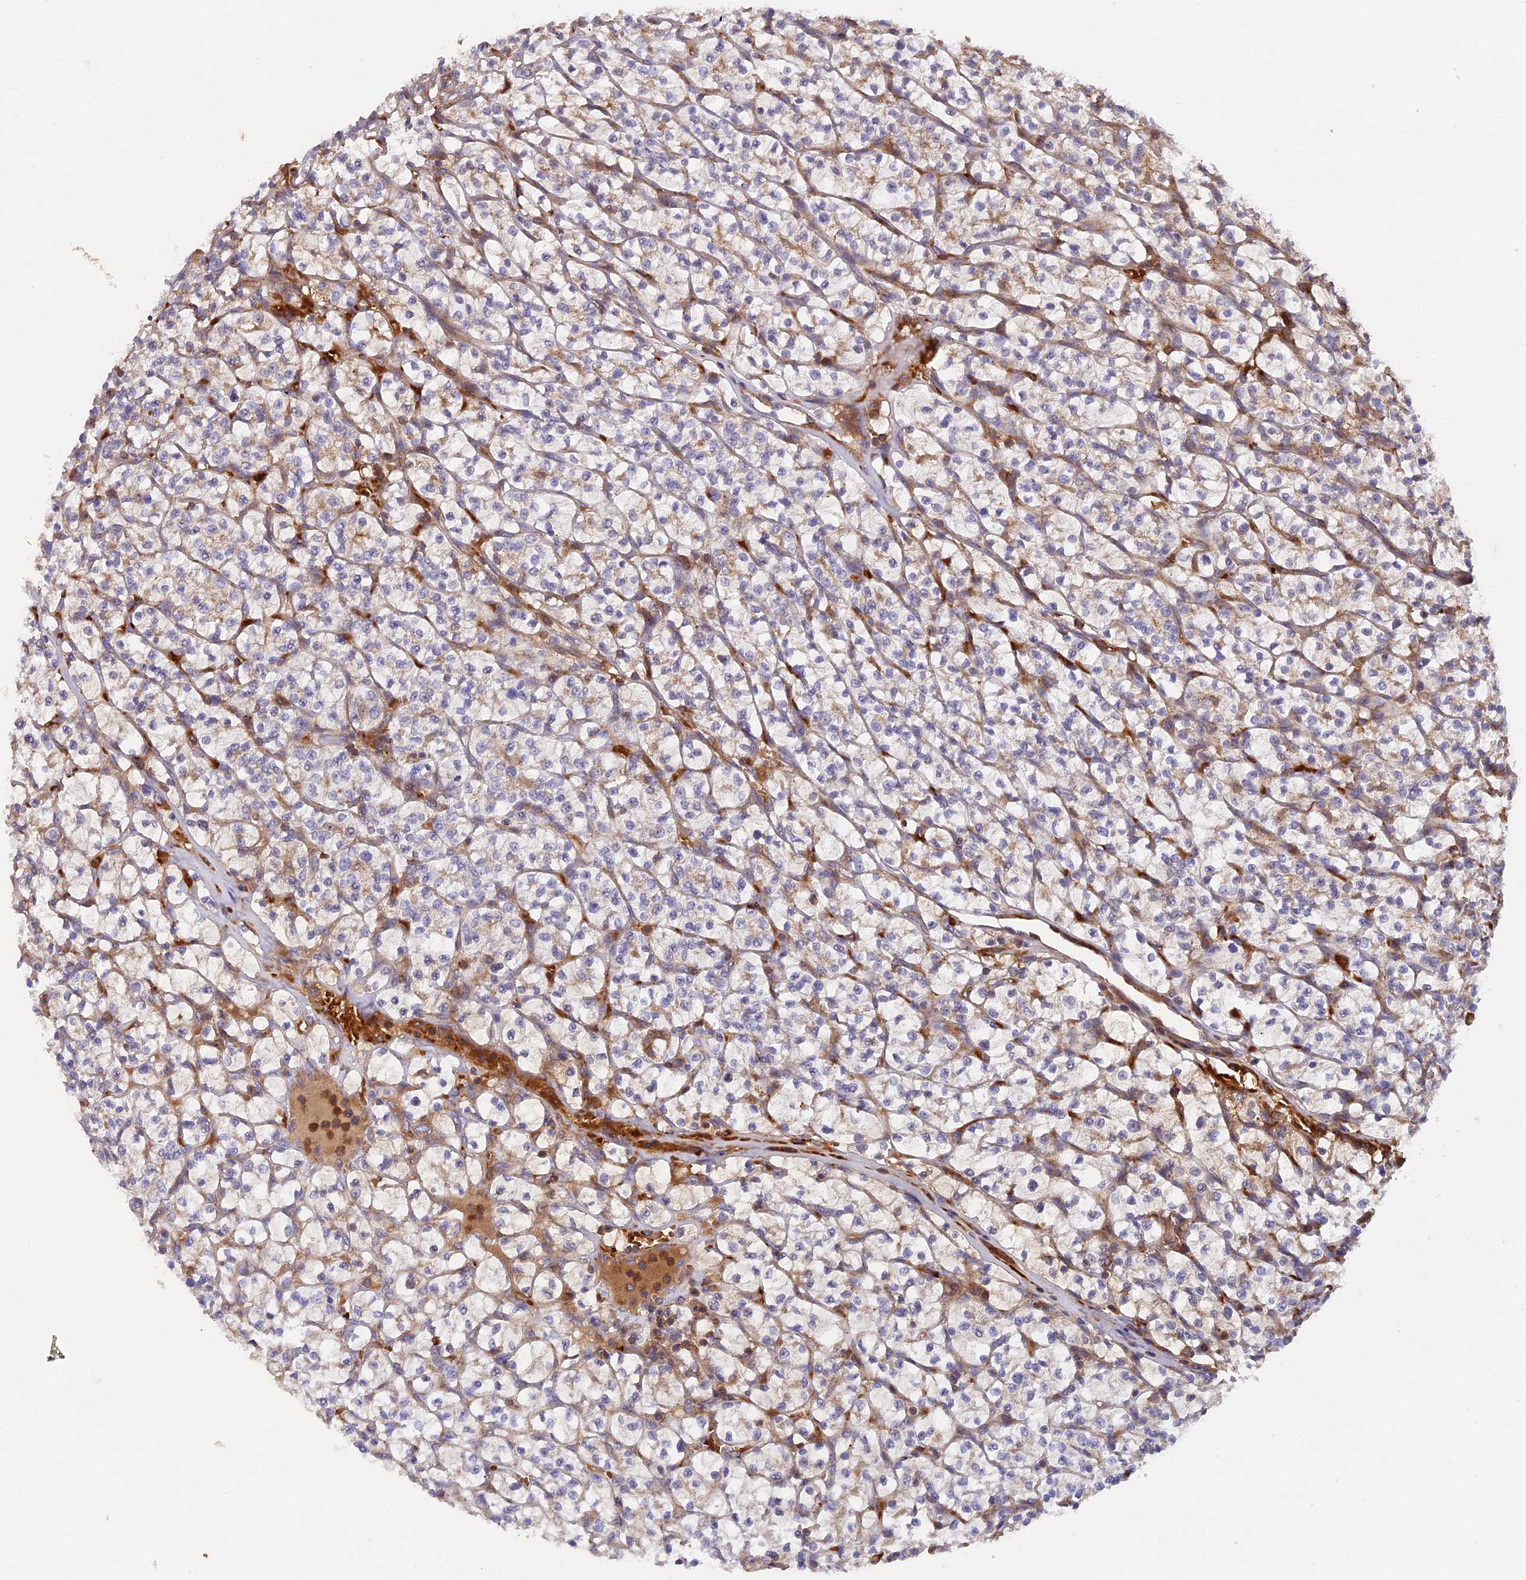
{"staining": {"intensity": "negative", "quantity": "none", "location": "none"}, "tissue": "renal cancer", "cell_type": "Tumor cells", "image_type": "cancer", "snomed": [{"axis": "morphology", "description": "Adenocarcinoma, NOS"}, {"axis": "topography", "description": "Kidney"}], "caption": "The image reveals no staining of tumor cells in renal adenocarcinoma.", "gene": "CPNE7", "patient": {"sex": "female", "age": 64}}